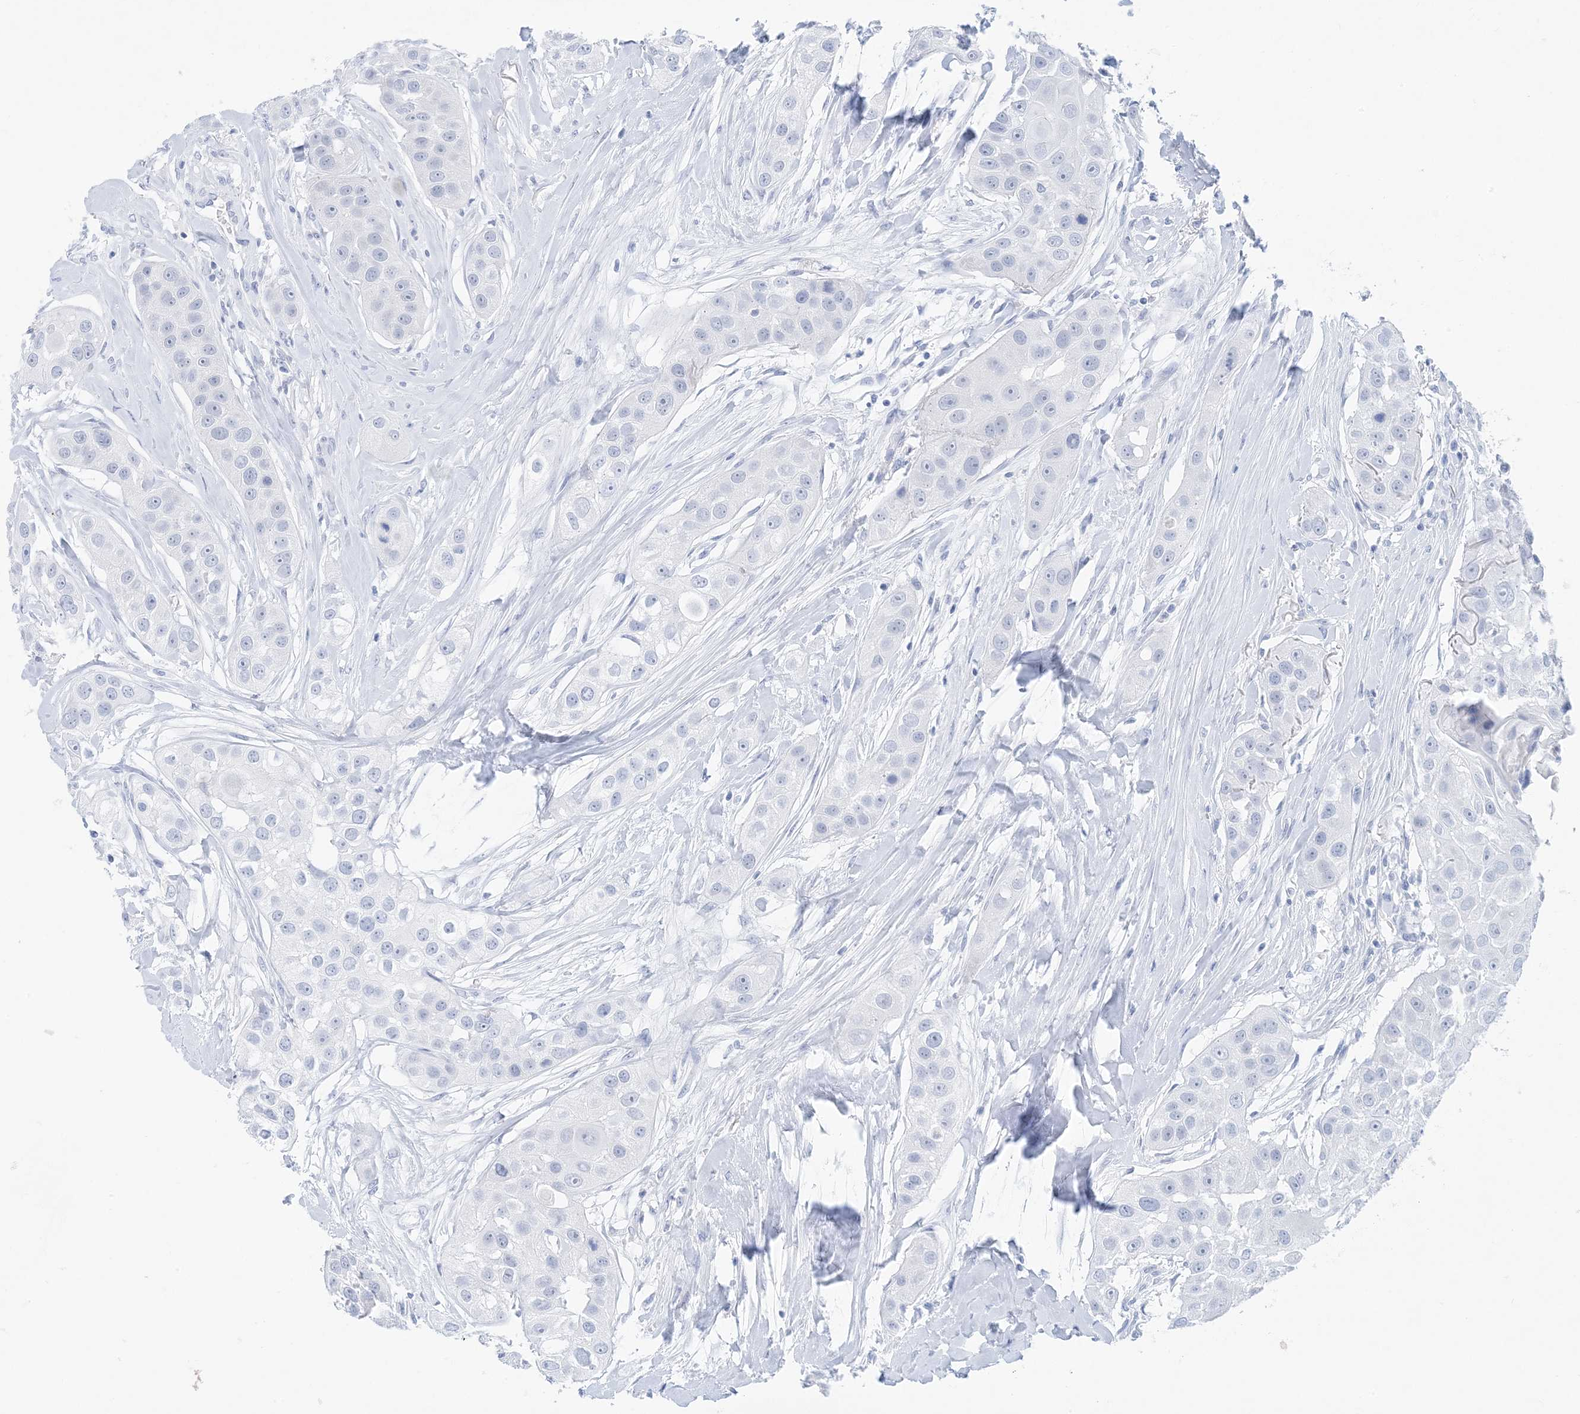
{"staining": {"intensity": "negative", "quantity": "none", "location": "none"}, "tissue": "head and neck cancer", "cell_type": "Tumor cells", "image_type": "cancer", "snomed": [{"axis": "morphology", "description": "Normal tissue, NOS"}, {"axis": "morphology", "description": "Squamous cell carcinoma, NOS"}, {"axis": "topography", "description": "Skeletal muscle"}, {"axis": "topography", "description": "Head-Neck"}], "caption": "High magnification brightfield microscopy of head and neck cancer stained with DAB (brown) and counterstained with hematoxylin (blue): tumor cells show no significant staining. The staining is performed using DAB brown chromogen with nuclei counter-stained in using hematoxylin.", "gene": "SH3YL1", "patient": {"sex": "male", "age": 51}}